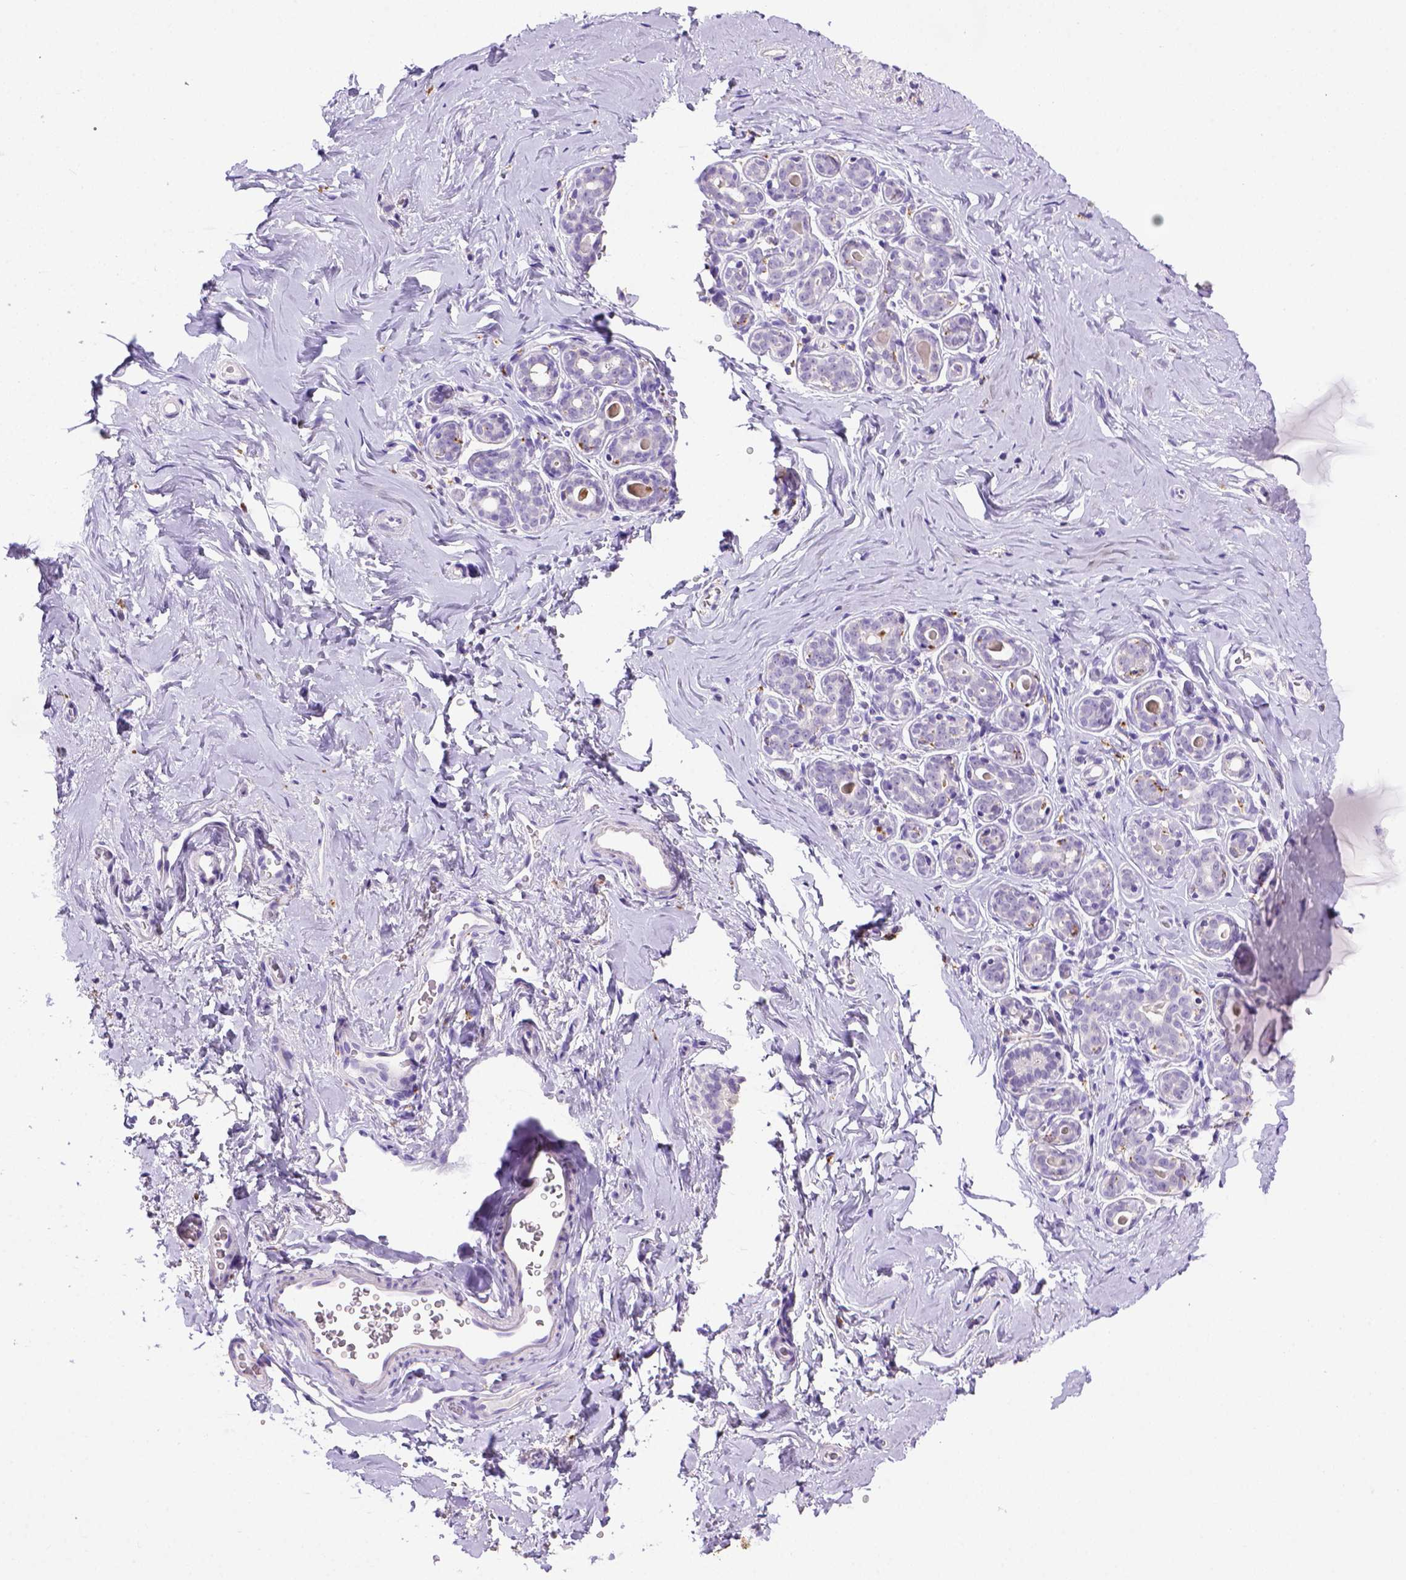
{"staining": {"intensity": "negative", "quantity": "none", "location": "none"}, "tissue": "breast", "cell_type": "Adipocytes", "image_type": "normal", "snomed": [{"axis": "morphology", "description": "Normal tissue, NOS"}, {"axis": "topography", "description": "Skin"}, {"axis": "topography", "description": "Breast"}], "caption": "The photomicrograph shows no staining of adipocytes in benign breast.", "gene": "CD68", "patient": {"sex": "female", "age": 43}}